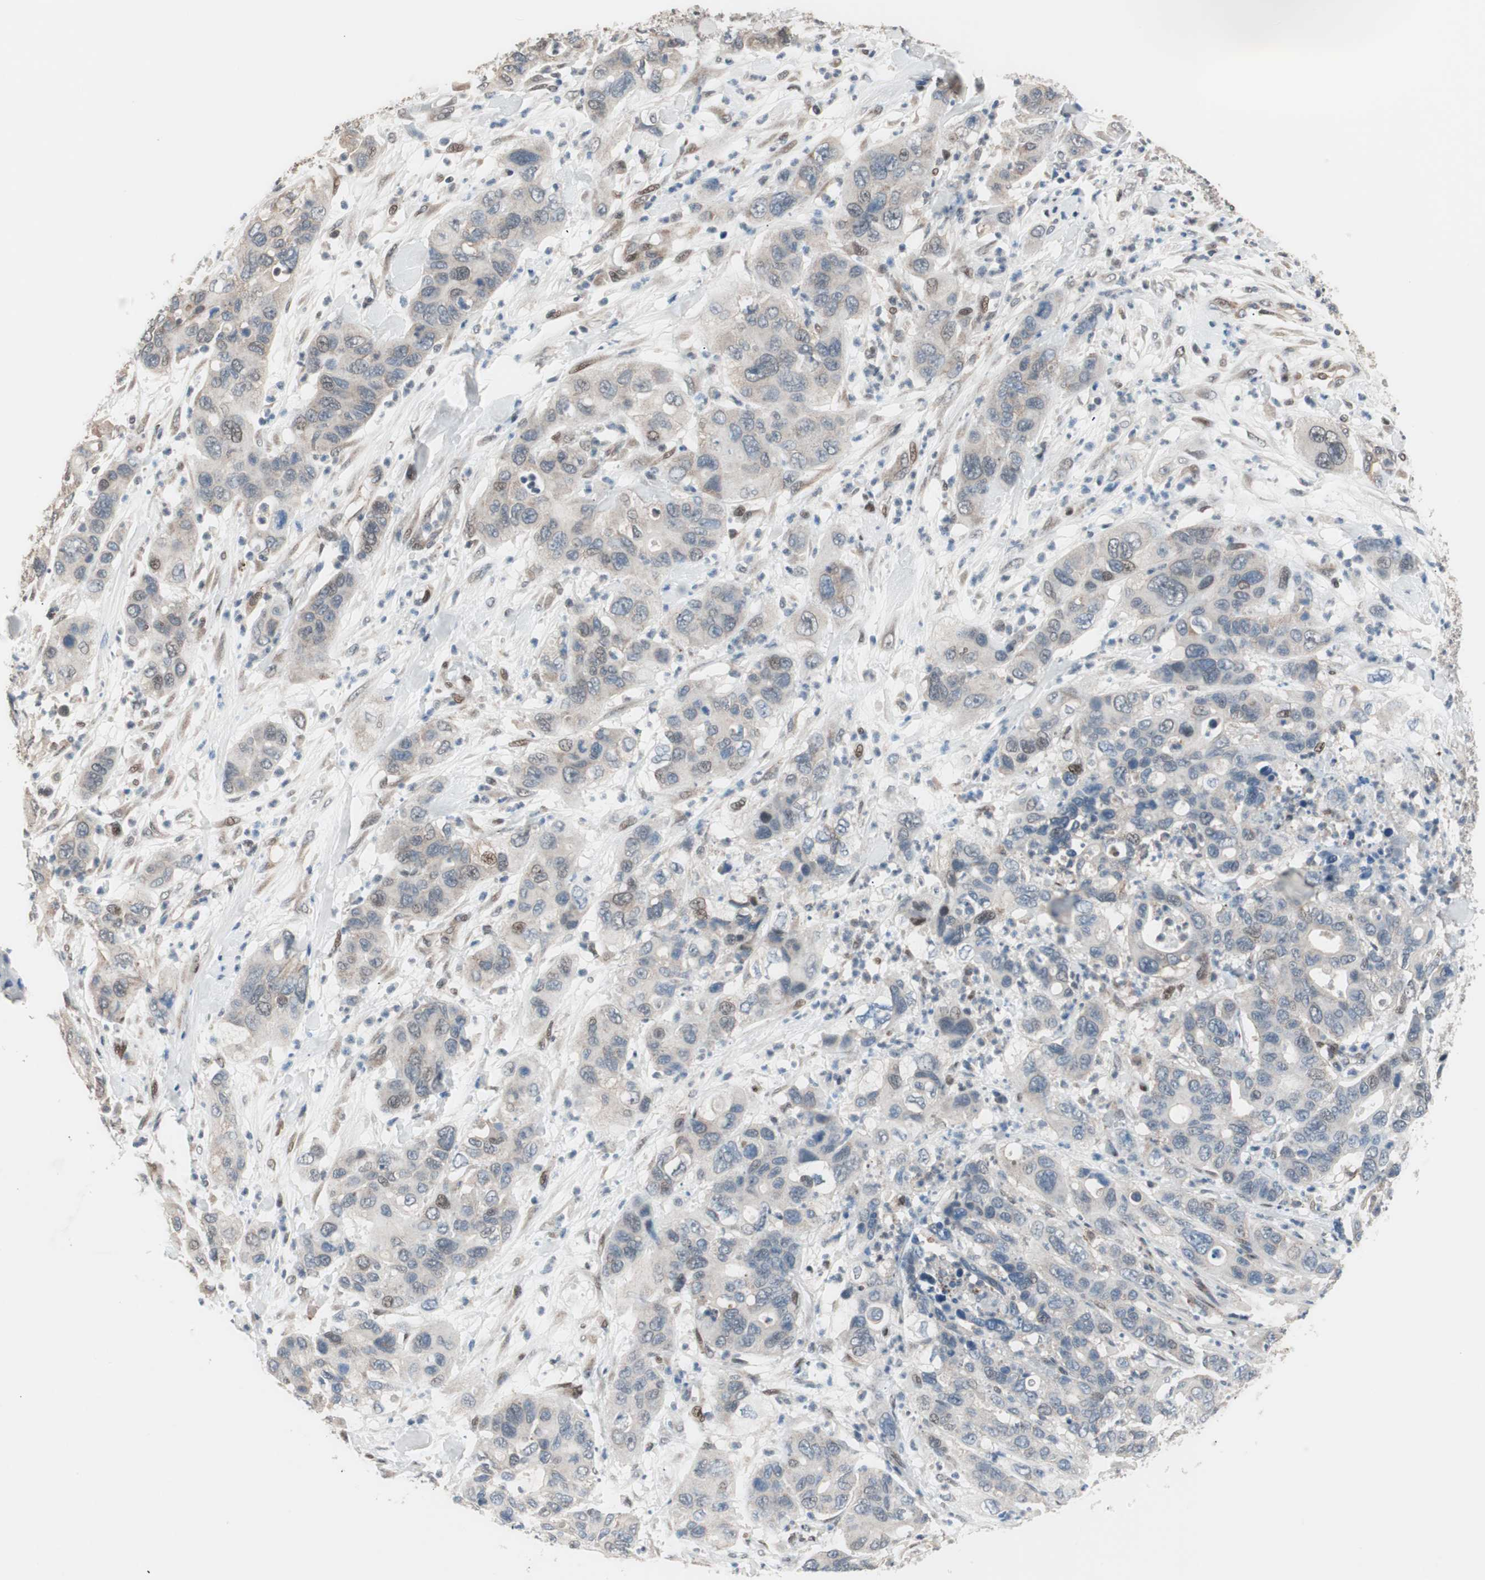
{"staining": {"intensity": "negative", "quantity": "none", "location": "none"}, "tissue": "pancreatic cancer", "cell_type": "Tumor cells", "image_type": "cancer", "snomed": [{"axis": "morphology", "description": "Adenocarcinoma, NOS"}, {"axis": "topography", "description": "Pancreas"}], "caption": "Immunohistochemistry histopathology image of neoplastic tissue: human pancreatic cancer stained with DAB exhibits no significant protein expression in tumor cells. (DAB IHC, high magnification).", "gene": "POLH", "patient": {"sex": "female", "age": 71}}